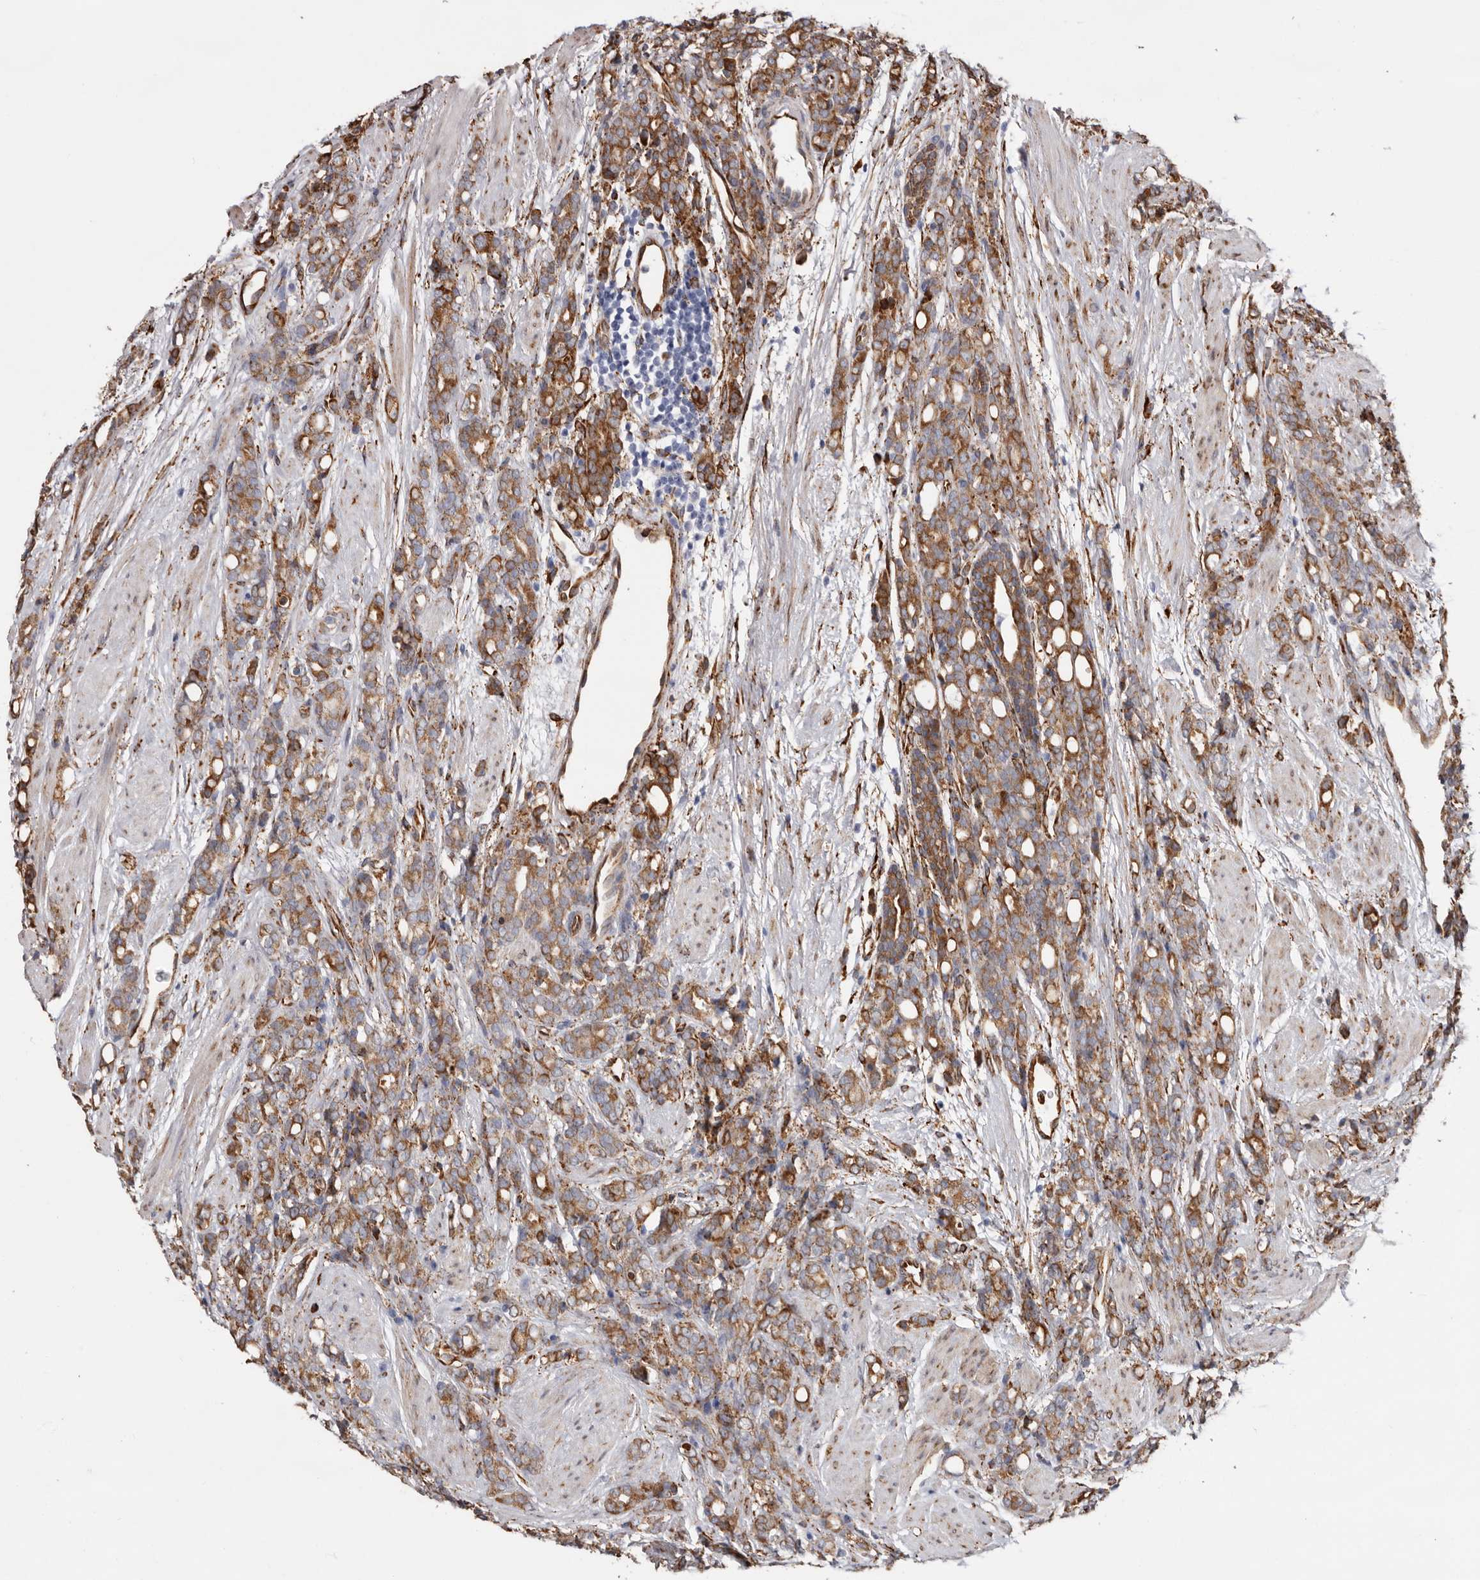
{"staining": {"intensity": "strong", "quantity": ">75%", "location": "cytoplasmic/membranous"}, "tissue": "prostate cancer", "cell_type": "Tumor cells", "image_type": "cancer", "snomed": [{"axis": "morphology", "description": "Adenocarcinoma, High grade"}, {"axis": "topography", "description": "Prostate"}], "caption": "Prostate cancer (high-grade adenocarcinoma) stained with IHC reveals strong cytoplasmic/membranous expression in about >75% of tumor cells.", "gene": "SEMA3E", "patient": {"sex": "male", "age": 62}}